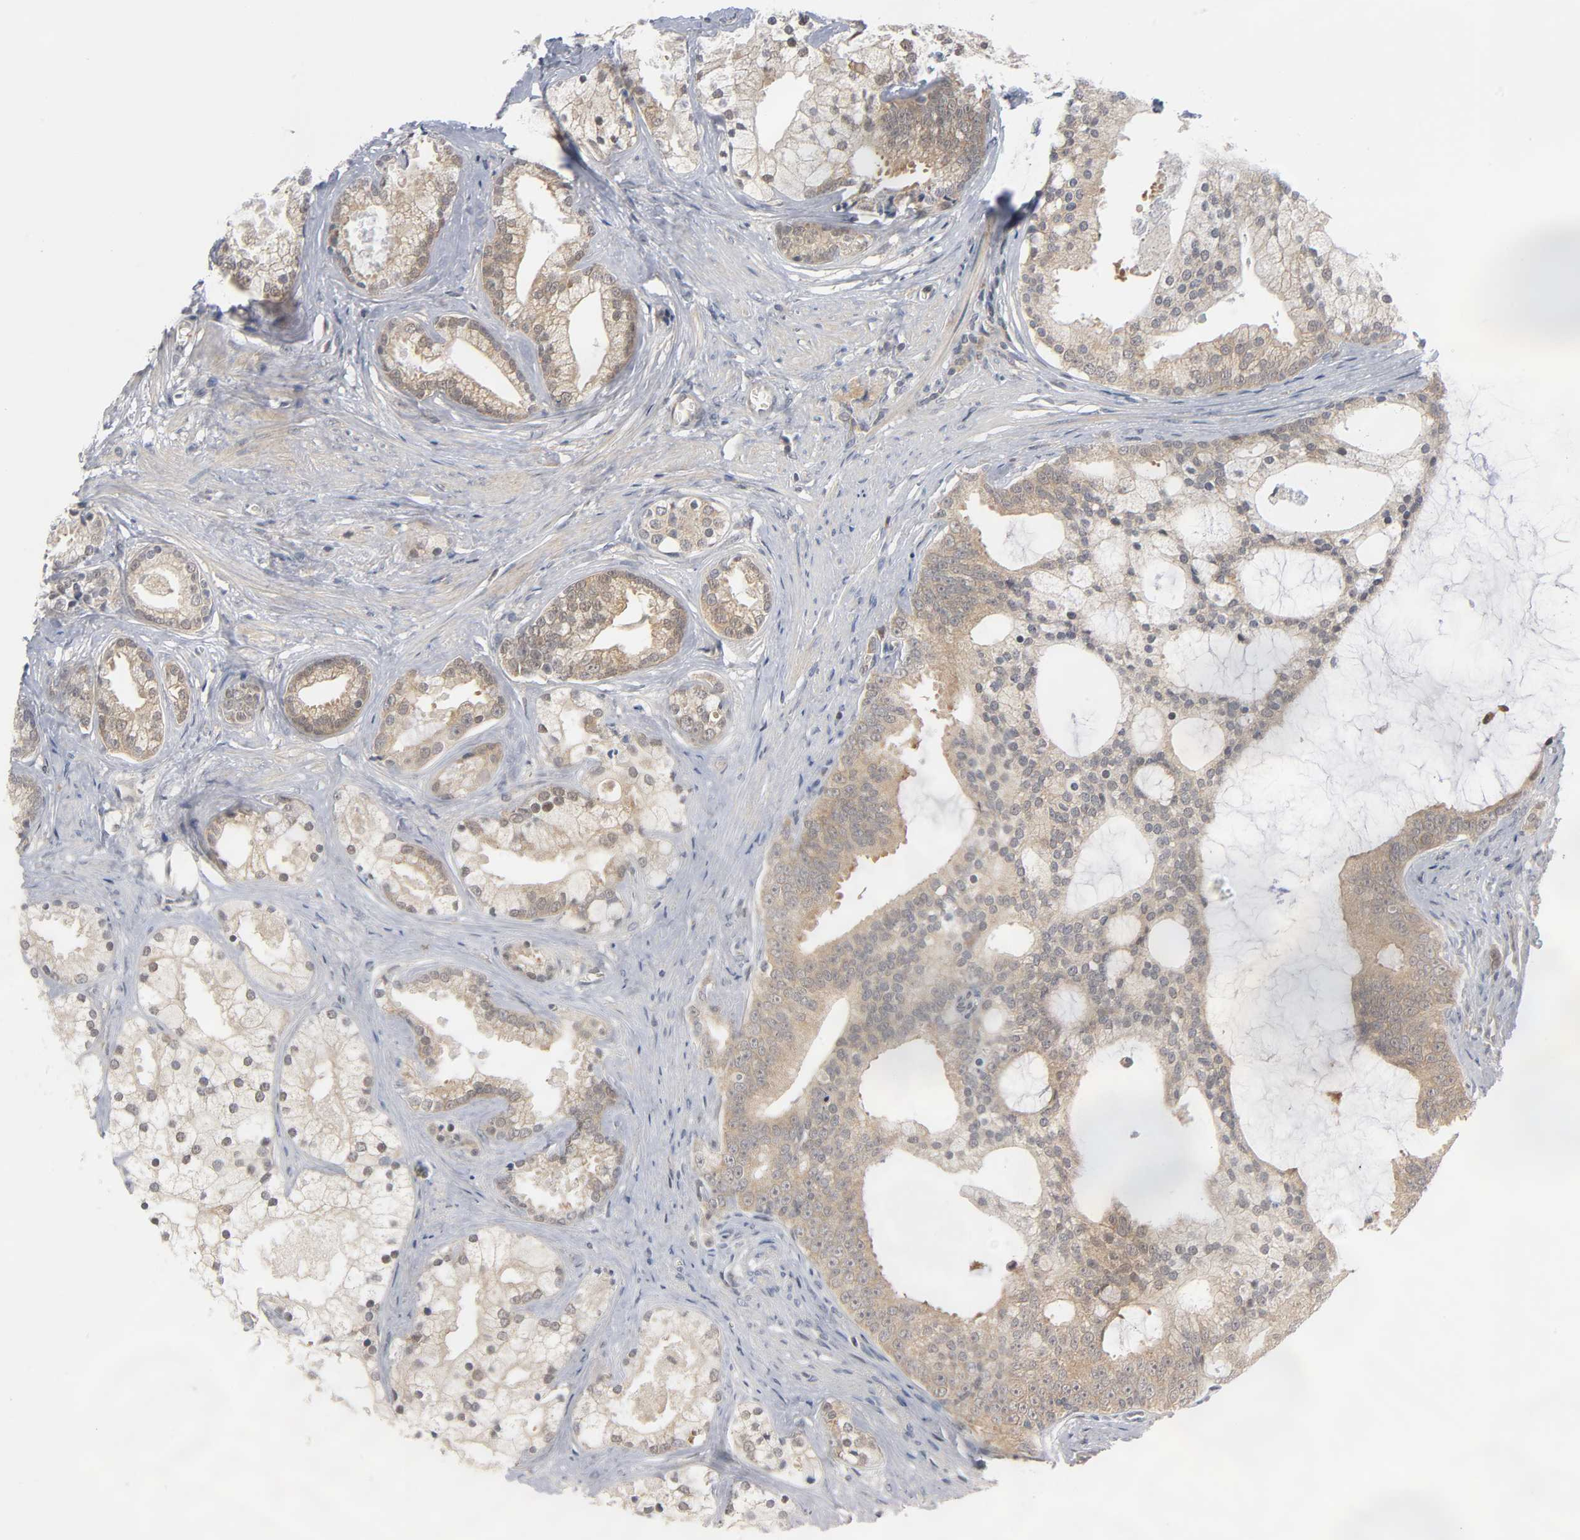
{"staining": {"intensity": "moderate", "quantity": ">75%", "location": "cytoplasmic/membranous"}, "tissue": "prostate cancer", "cell_type": "Tumor cells", "image_type": "cancer", "snomed": [{"axis": "morphology", "description": "Adenocarcinoma, Low grade"}, {"axis": "topography", "description": "Prostate"}], "caption": "Prostate cancer stained with DAB immunohistochemistry demonstrates medium levels of moderate cytoplasmic/membranous positivity in approximately >75% of tumor cells.", "gene": "MAPK8", "patient": {"sex": "male", "age": 58}}